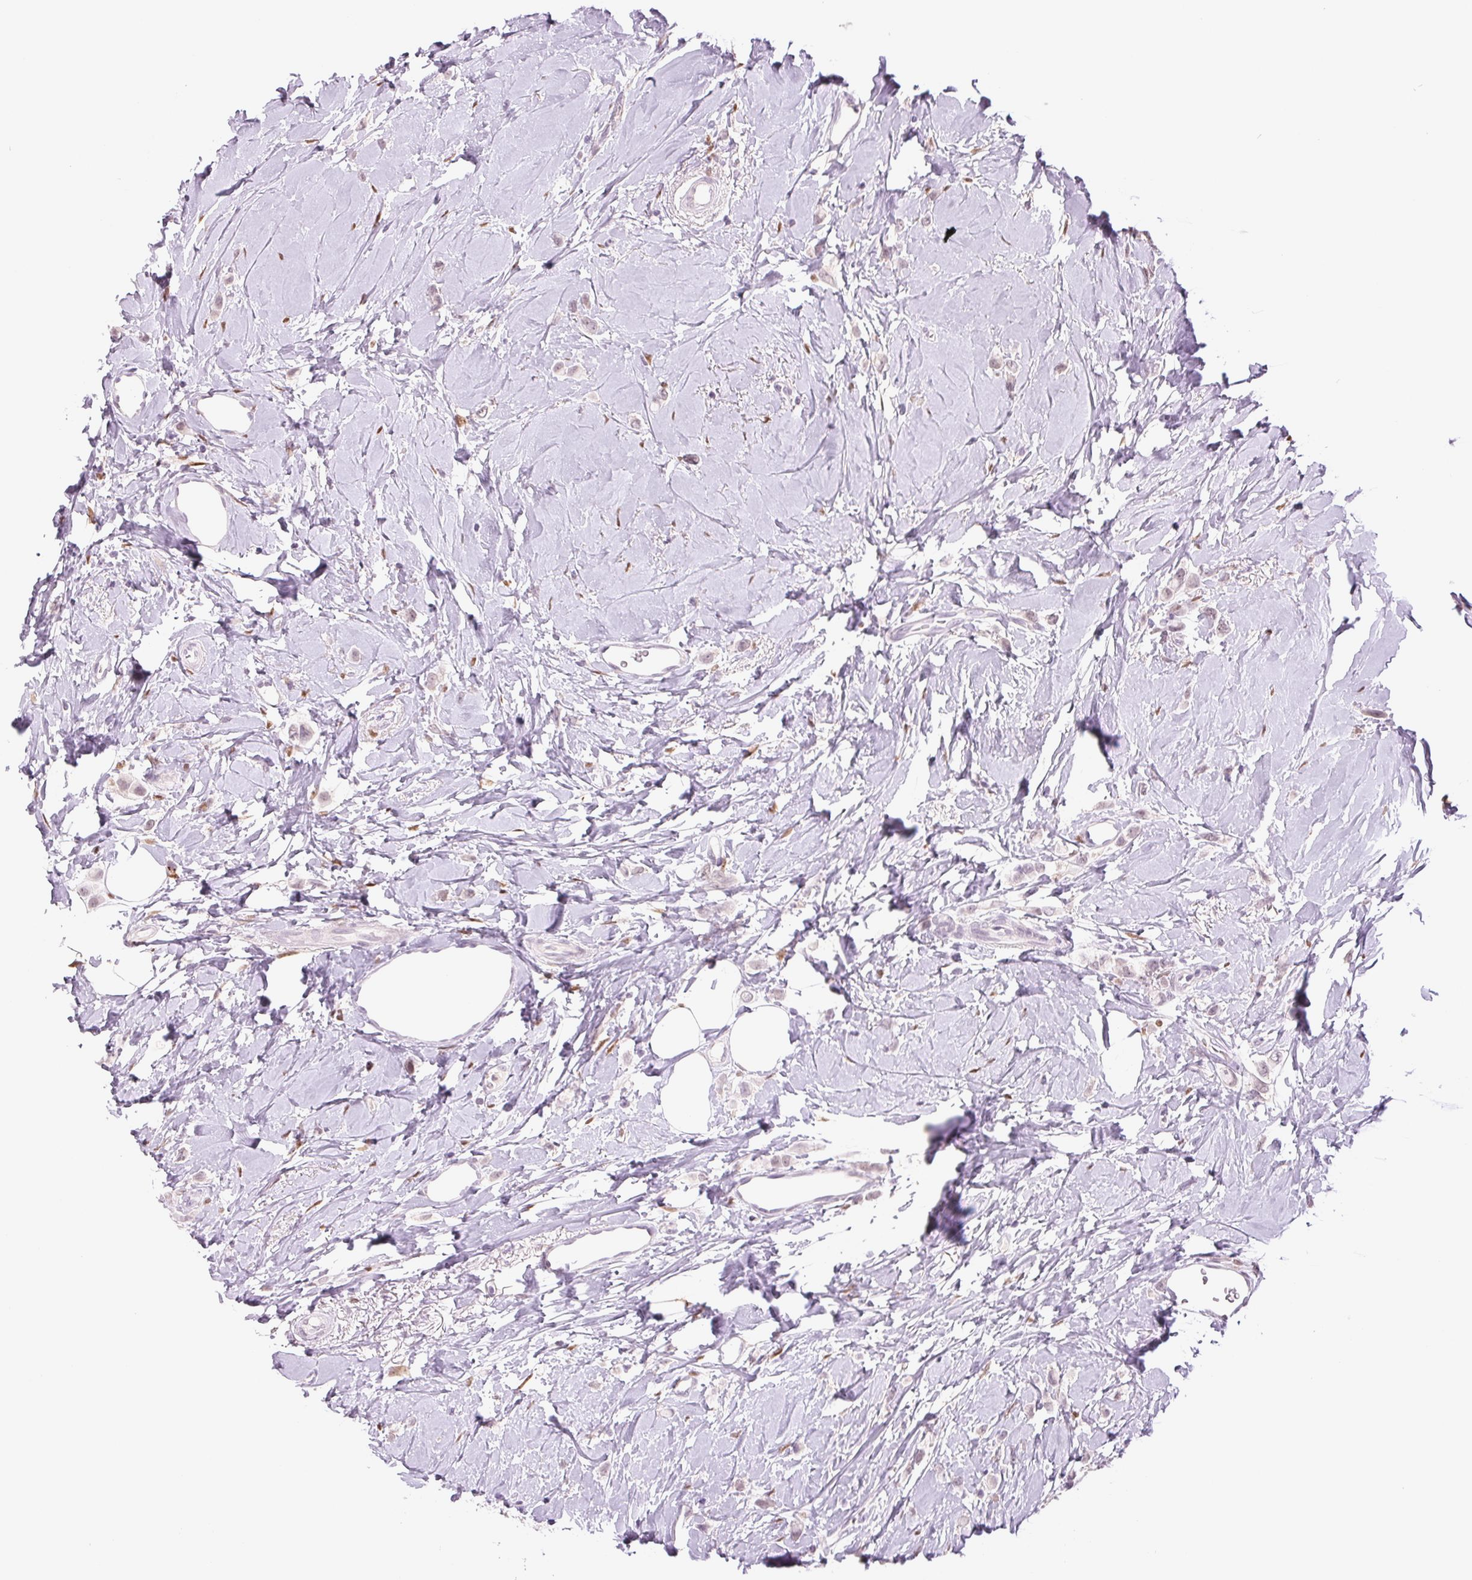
{"staining": {"intensity": "negative", "quantity": "none", "location": "none"}, "tissue": "breast cancer", "cell_type": "Tumor cells", "image_type": "cancer", "snomed": [{"axis": "morphology", "description": "Lobular carcinoma"}, {"axis": "topography", "description": "Breast"}], "caption": "Breast cancer (lobular carcinoma) was stained to show a protein in brown. There is no significant positivity in tumor cells.", "gene": "DNAJC6", "patient": {"sex": "female", "age": 66}}